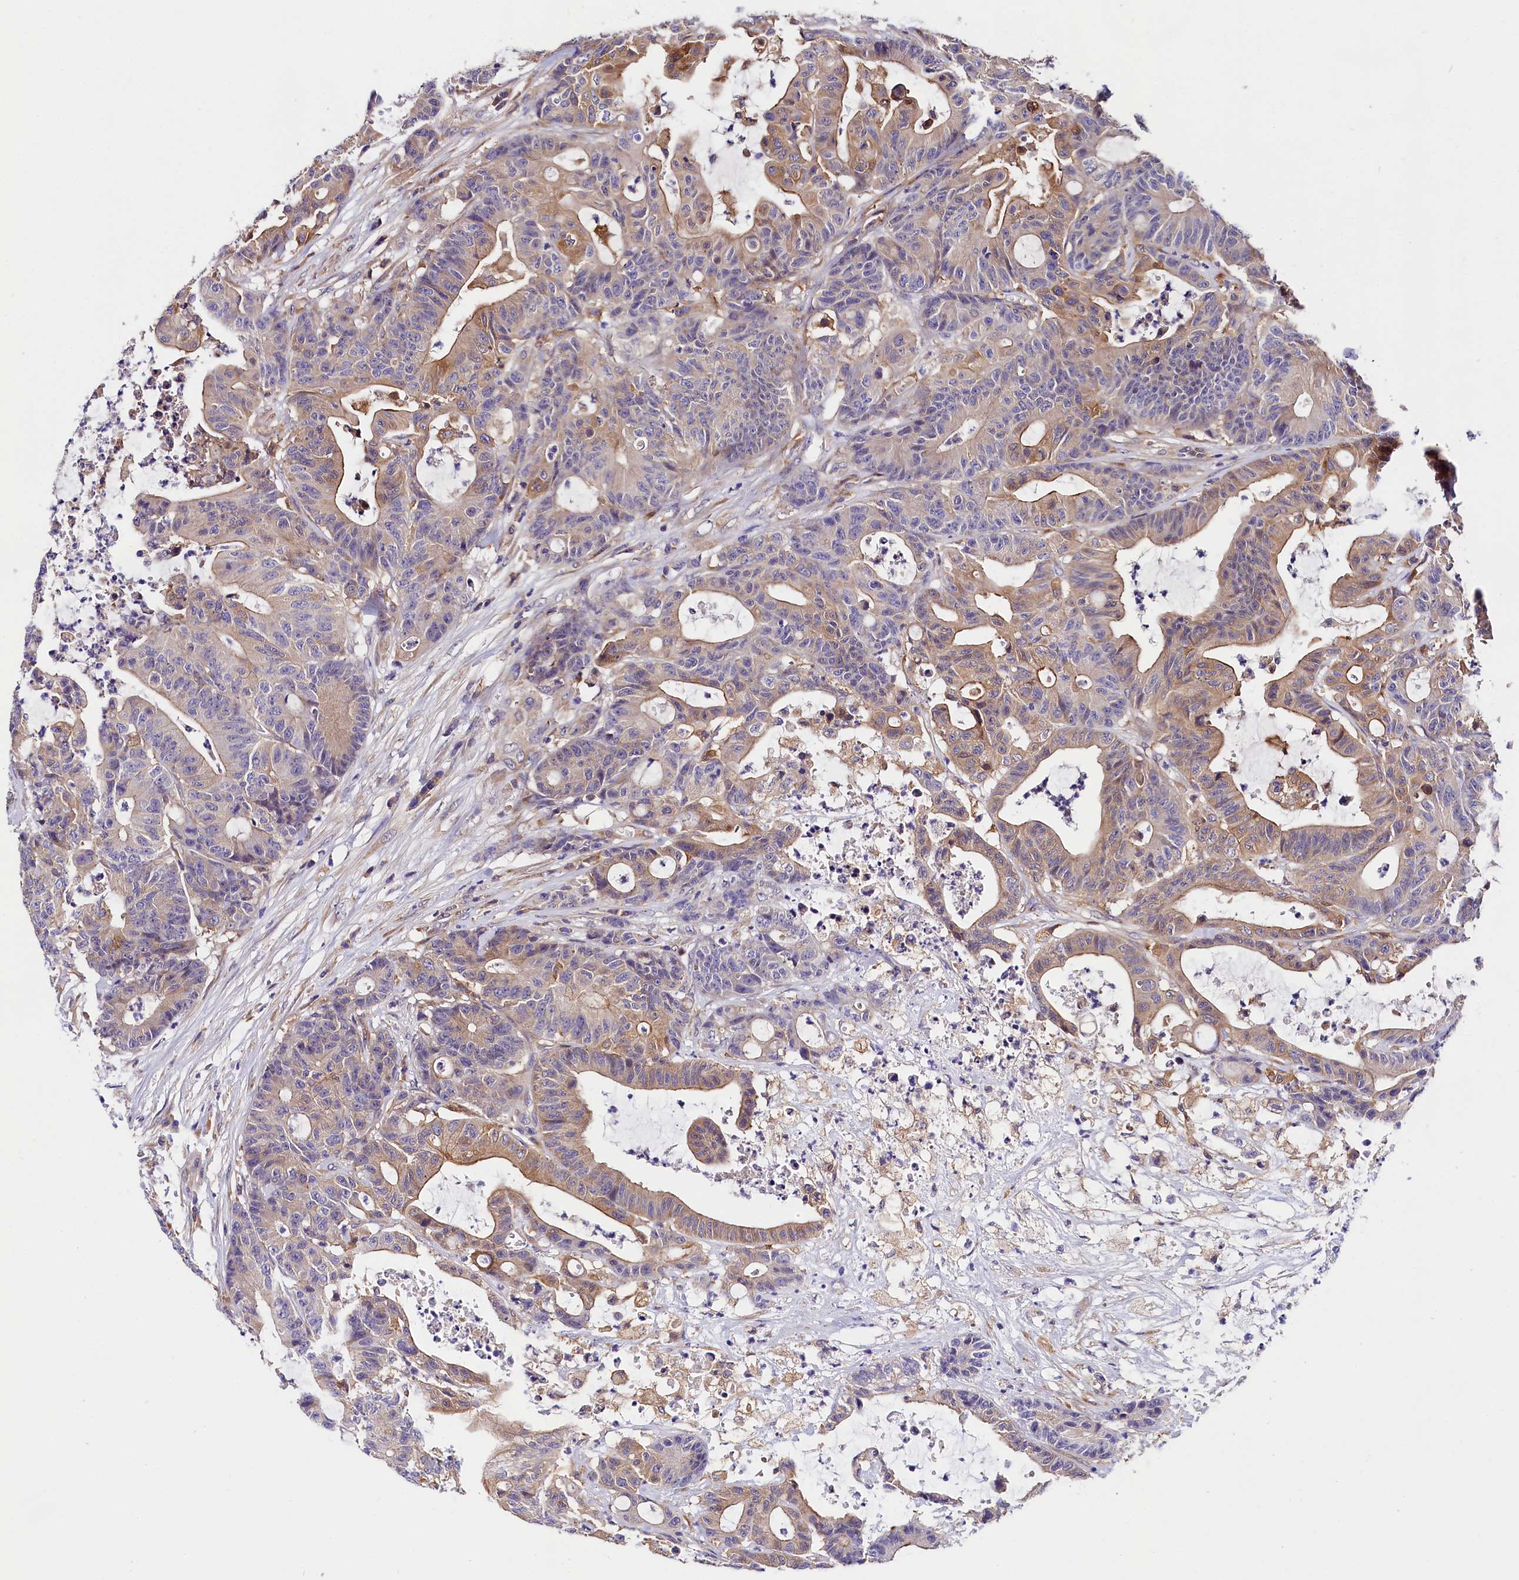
{"staining": {"intensity": "moderate", "quantity": "25%-75%", "location": "cytoplasmic/membranous"}, "tissue": "colorectal cancer", "cell_type": "Tumor cells", "image_type": "cancer", "snomed": [{"axis": "morphology", "description": "Adenocarcinoma, NOS"}, {"axis": "topography", "description": "Colon"}], "caption": "Colorectal cancer (adenocarcinoma) stained with immunohistochemistry (IHC) exhibits moderate cytoplasmic/membranous positivity in approximately 25%-75% of tumor cells.", "gene": "OAS3", "patient": {"sex": "female", "age": 84}}